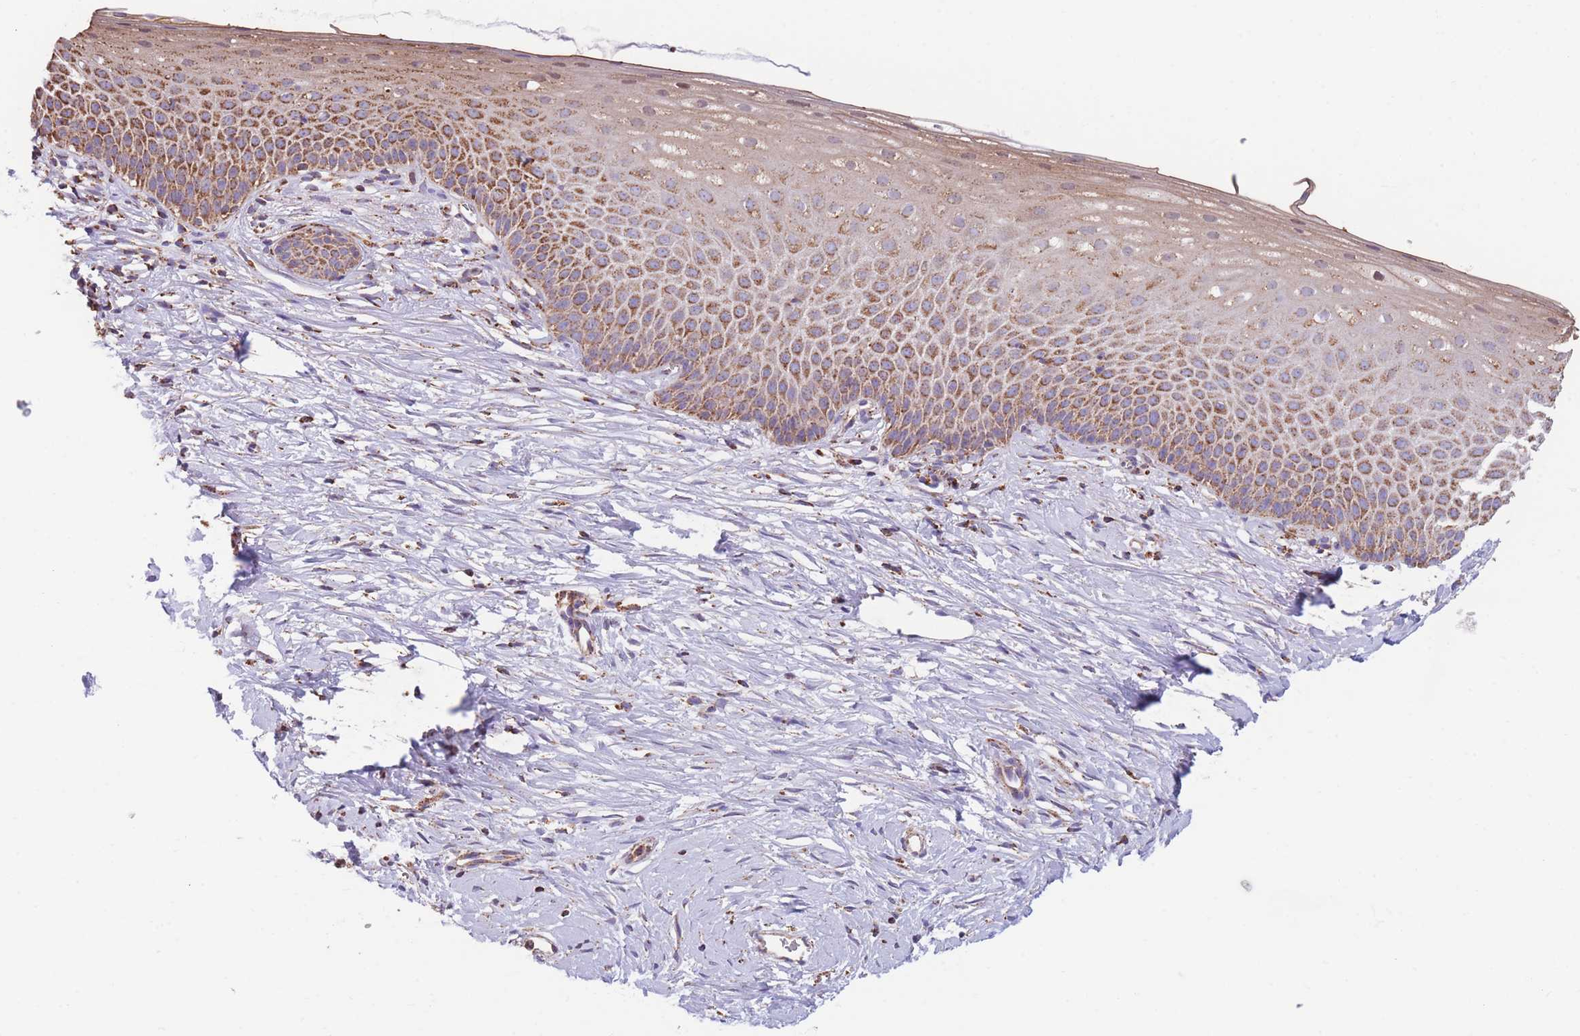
{"staining": {"intensity": "moderate", "quantity": "25%-75%", "location": "cytoplasmic/membranous"}, "tissue": "cervix", "cell_type": "Glandular cells", "image_type": "normal", "snomed": [{"axis": "morphology", "description": "Normal tissue, NOS"}, {"axis": "topography", "description": "Cervix"}], "caption": "Approximately 25%-75% of glandular cells in normal human cervix display moderate cytoplasmic/membranous protein expression as visualized by brown immunohistochemical staining.", "gene": "FKBP8", "patient": {"sex": "female", "age": 57}}